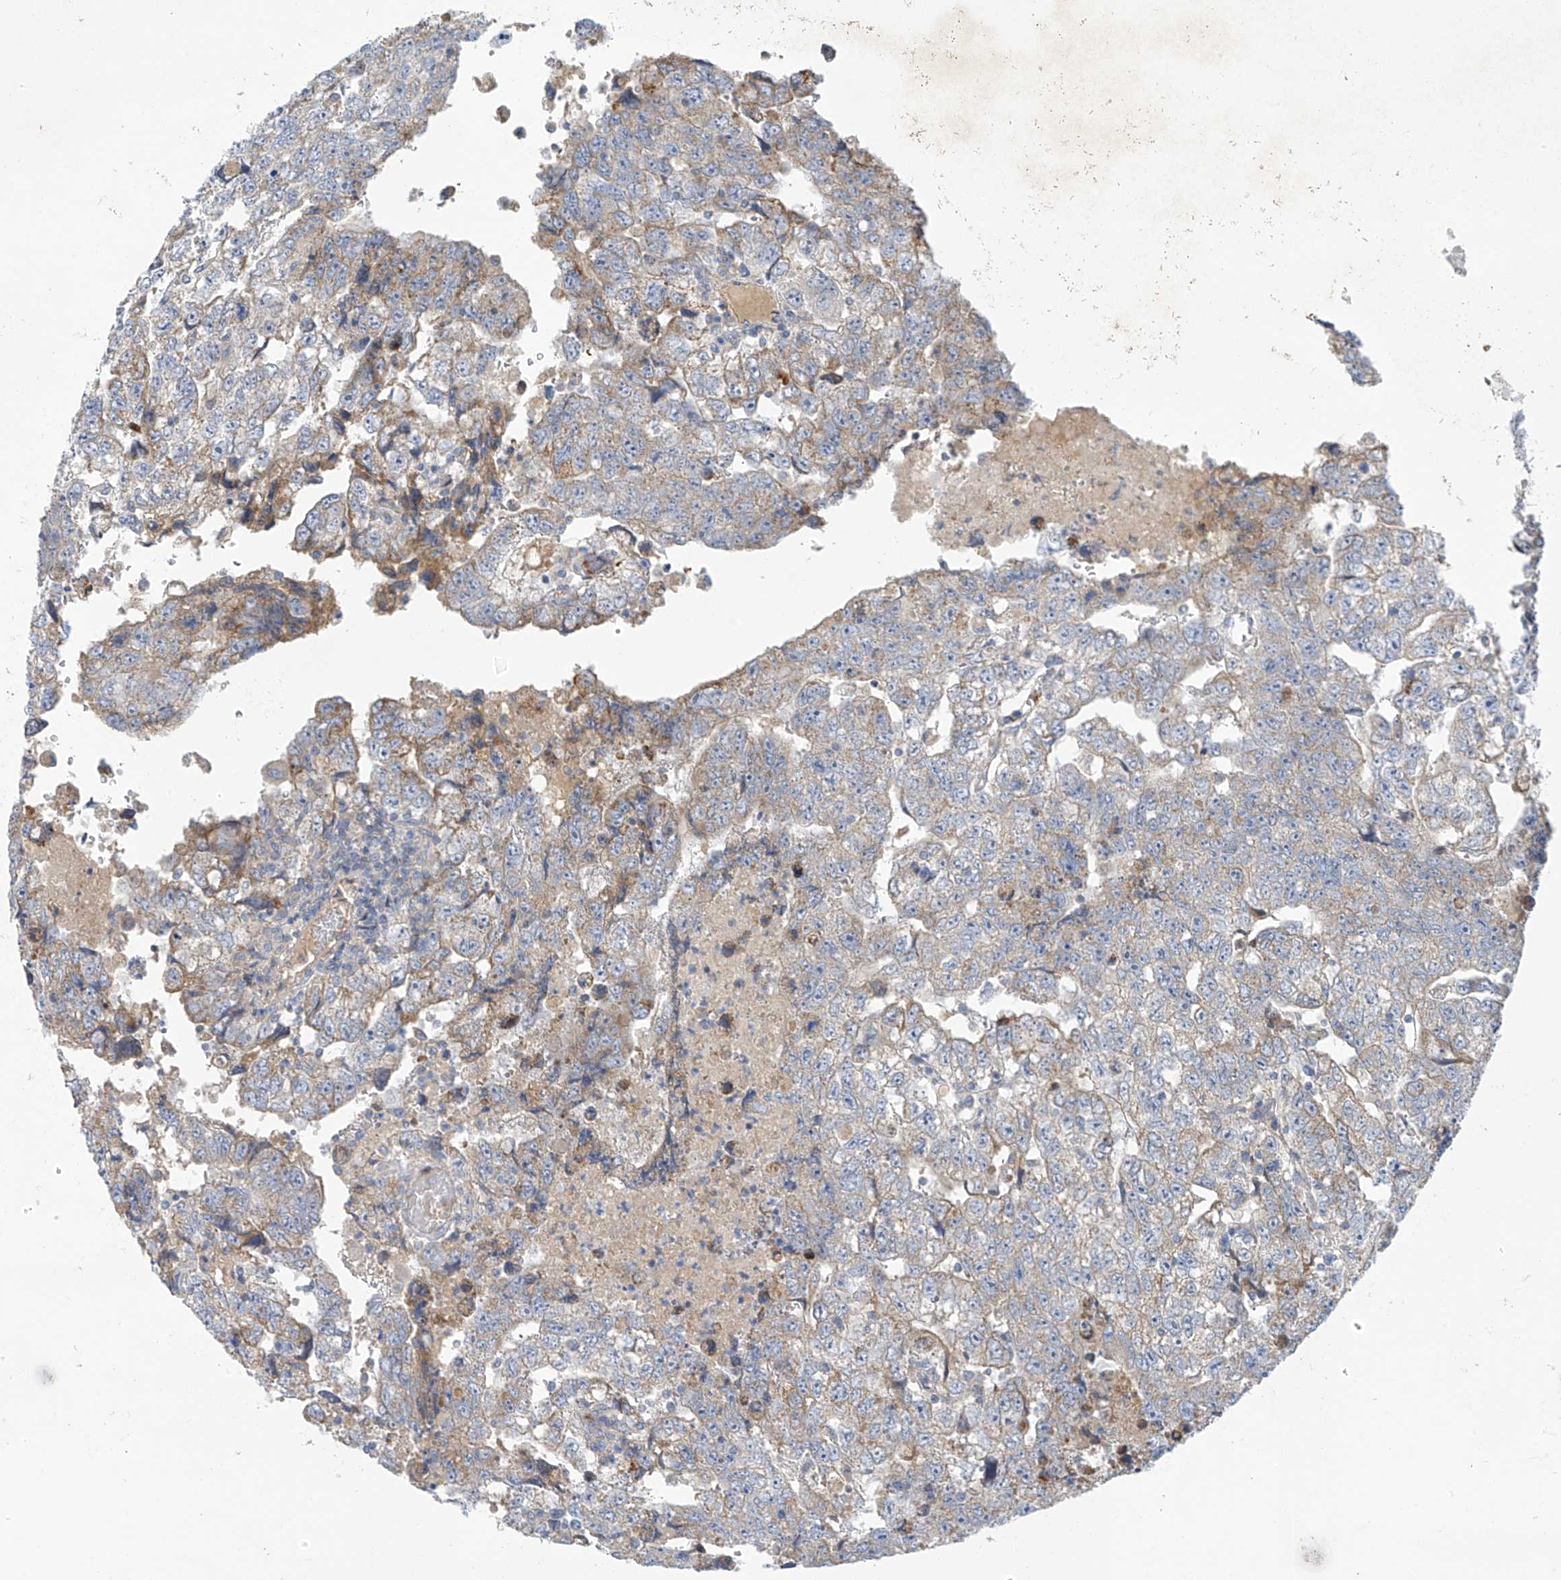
{"staining": {"intensity": "weak", "quantity": "25%-75%", "location": "cytoplasmic/membranous"}, "tissue": "testis cancer", "cell_type": "Tumor cells", "image_type": "cancer", "snomed": [{"axis": "morphology", "description": "Carcinoma, Embryonal, NOS"}, {"axis": "topography", "description": "Testis"}], "caption": "Testis cancer (embryonal carcinoma) was stained to show a protein in brown. There is low levels of weak cytoplasmic/membranous positivity in about 25%-75% of tumor cells.", "gene": "METTL18", "patient": {"sex": "male", "age": 36}}